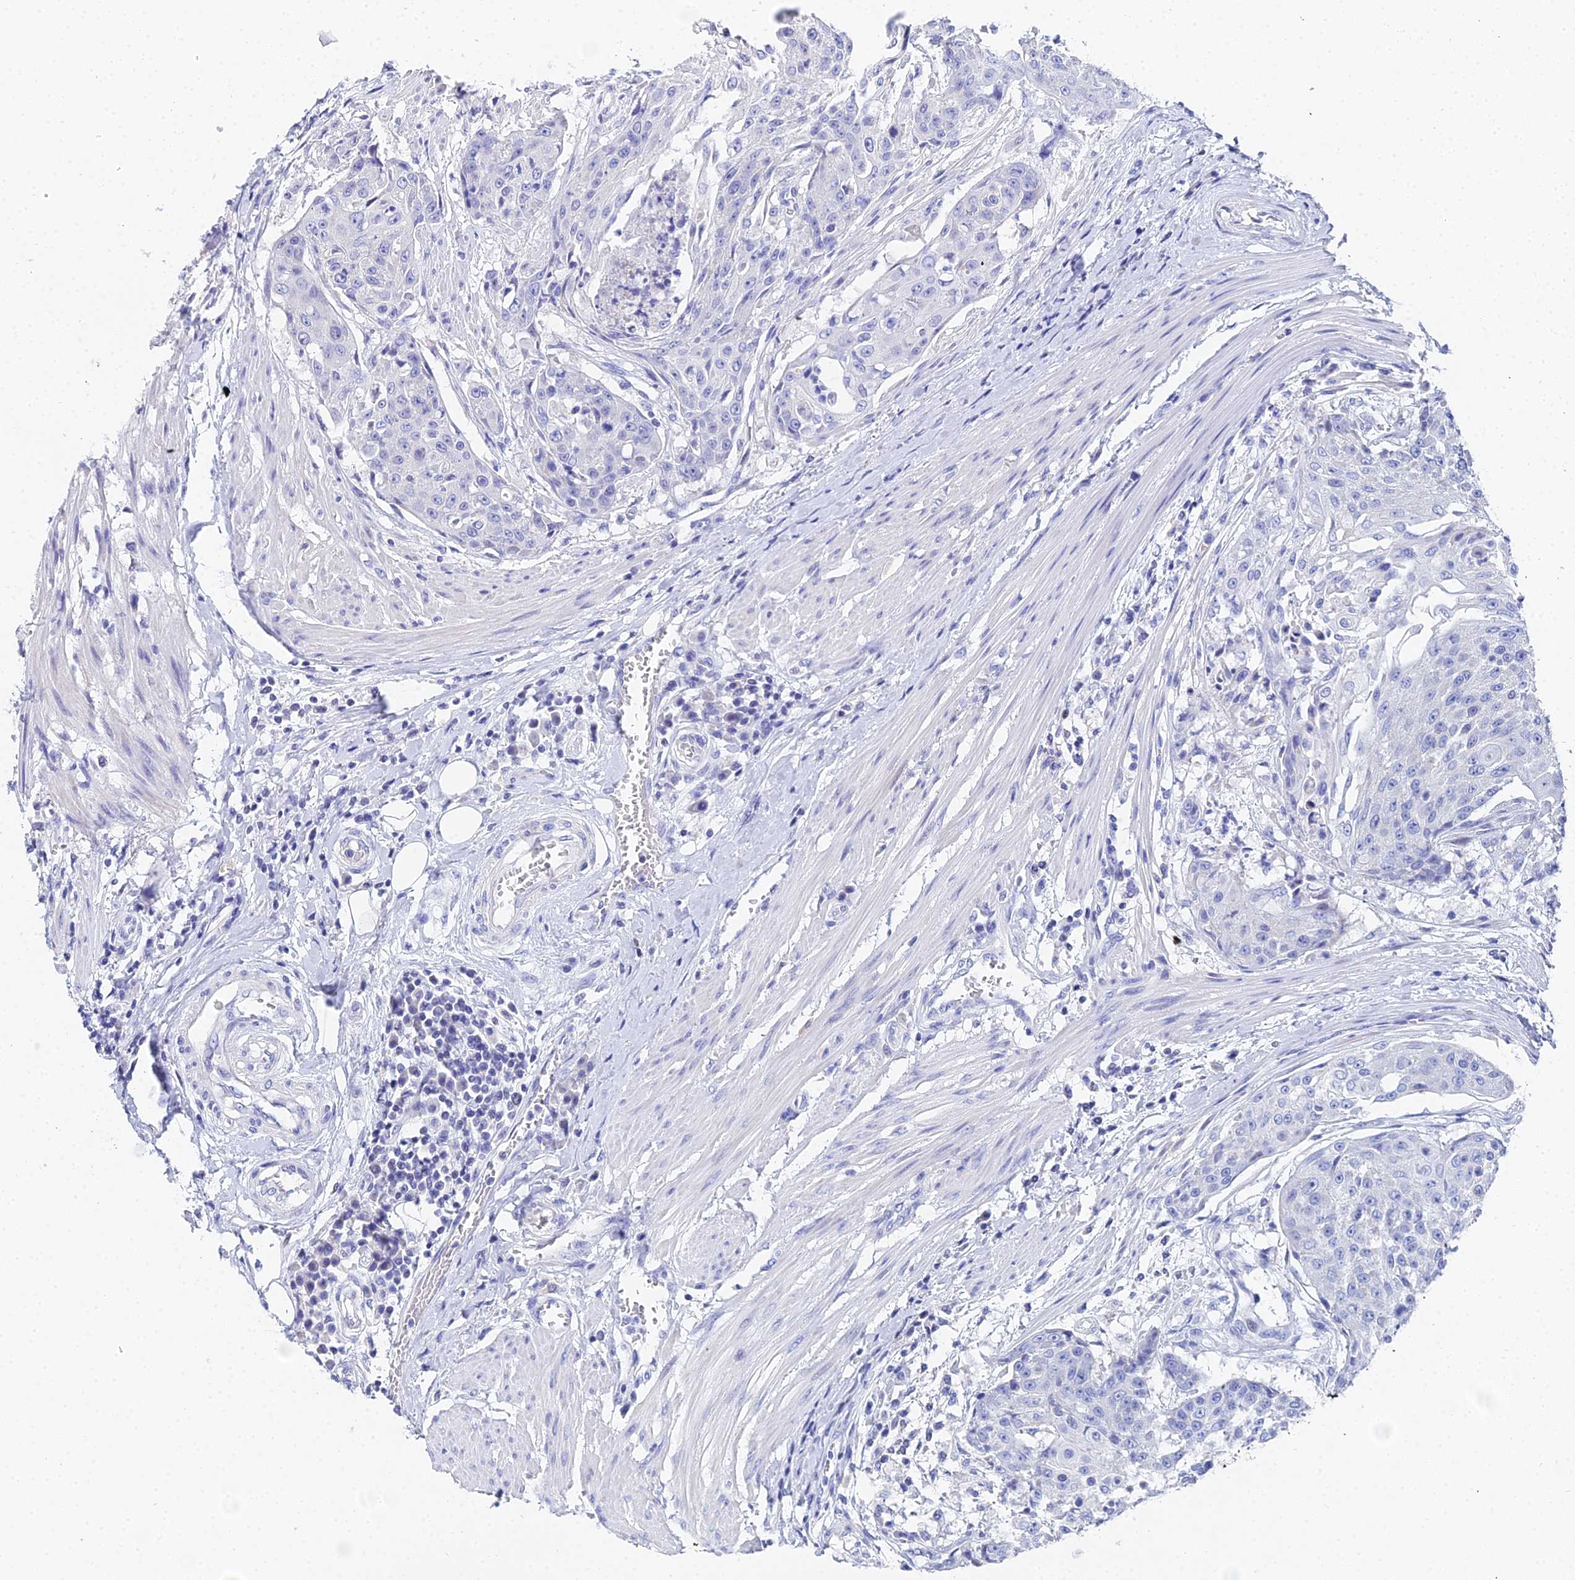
{"staining": {"intensity": "negative", "quantity": "none", "location": "none"}, "tissue": "urothelial cancer", "cell_type": "Tumor cells", "image_type": "cancer", "snomed": [{"axis": "morphology", "description": "Urothelial carcinoma, High grade"}, {"axis": "topography", "description": "Urinary bladder"}], "caption": "The photomicrograph demonstrates no significant expression in tumor cells of high-grade urothelial carcinoma. Nuclei are stained in blue.", "gene": "OCM", "patient": {"sex": "female", "age": 63}}